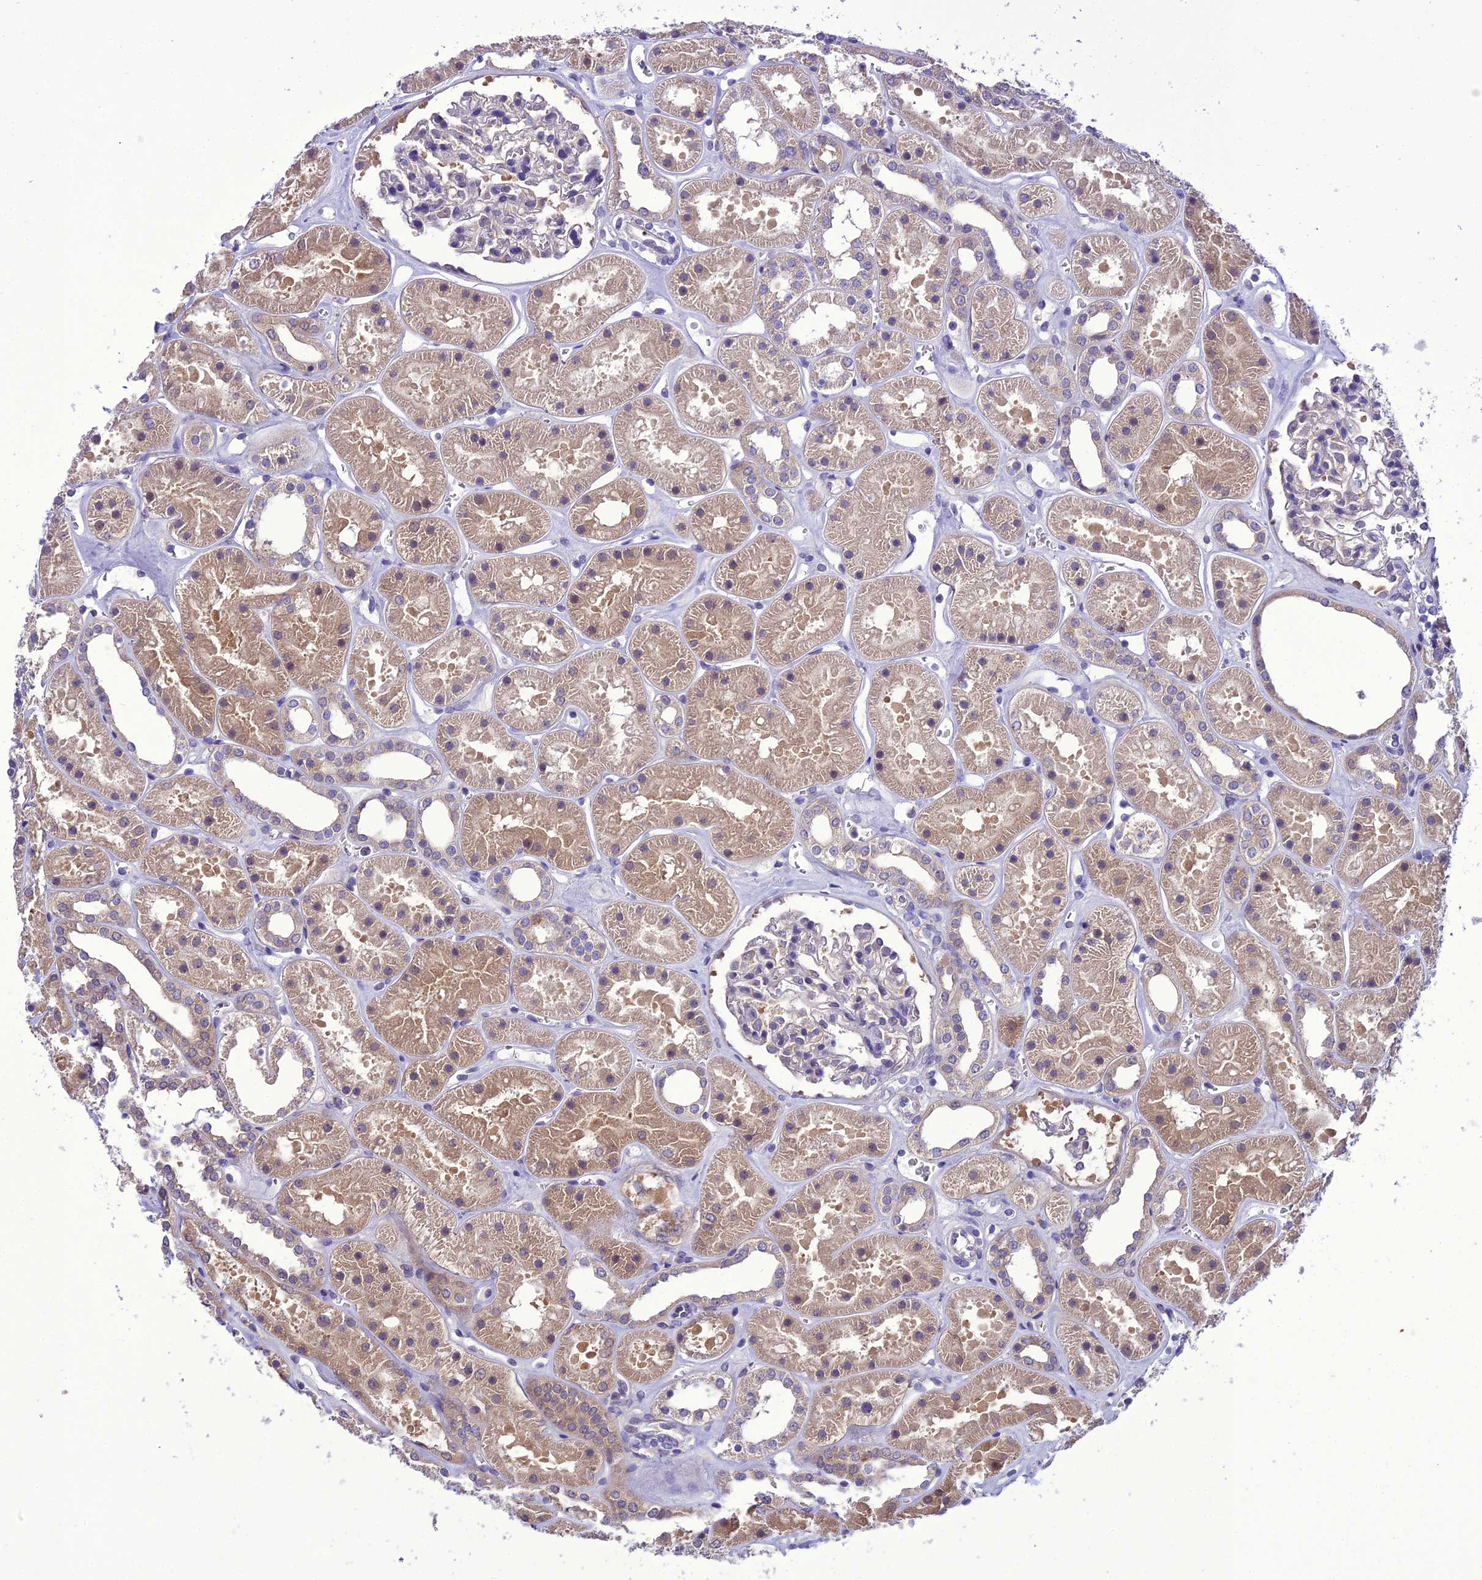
{"staining": {"intensity": "negative", "quantity": "none", "location": "none"}, "tissue": "kidney", "cell_type": "Cells in glomeruli", "image_type": "normal", "snomed": [{"axis": "morphology", "description": "Normal tissue, NOS"}, {"axis": "topography", "description": "Kidney"}], "caption": "IHC micrograph of unremarkable kidney: human kidney stained with DAB (3,3'-diaminobenzidine) displays no significant protein expression in cells in glomeruli.", "gene": "BORCS6", "patient": {"sex": "female", "age": 41}}